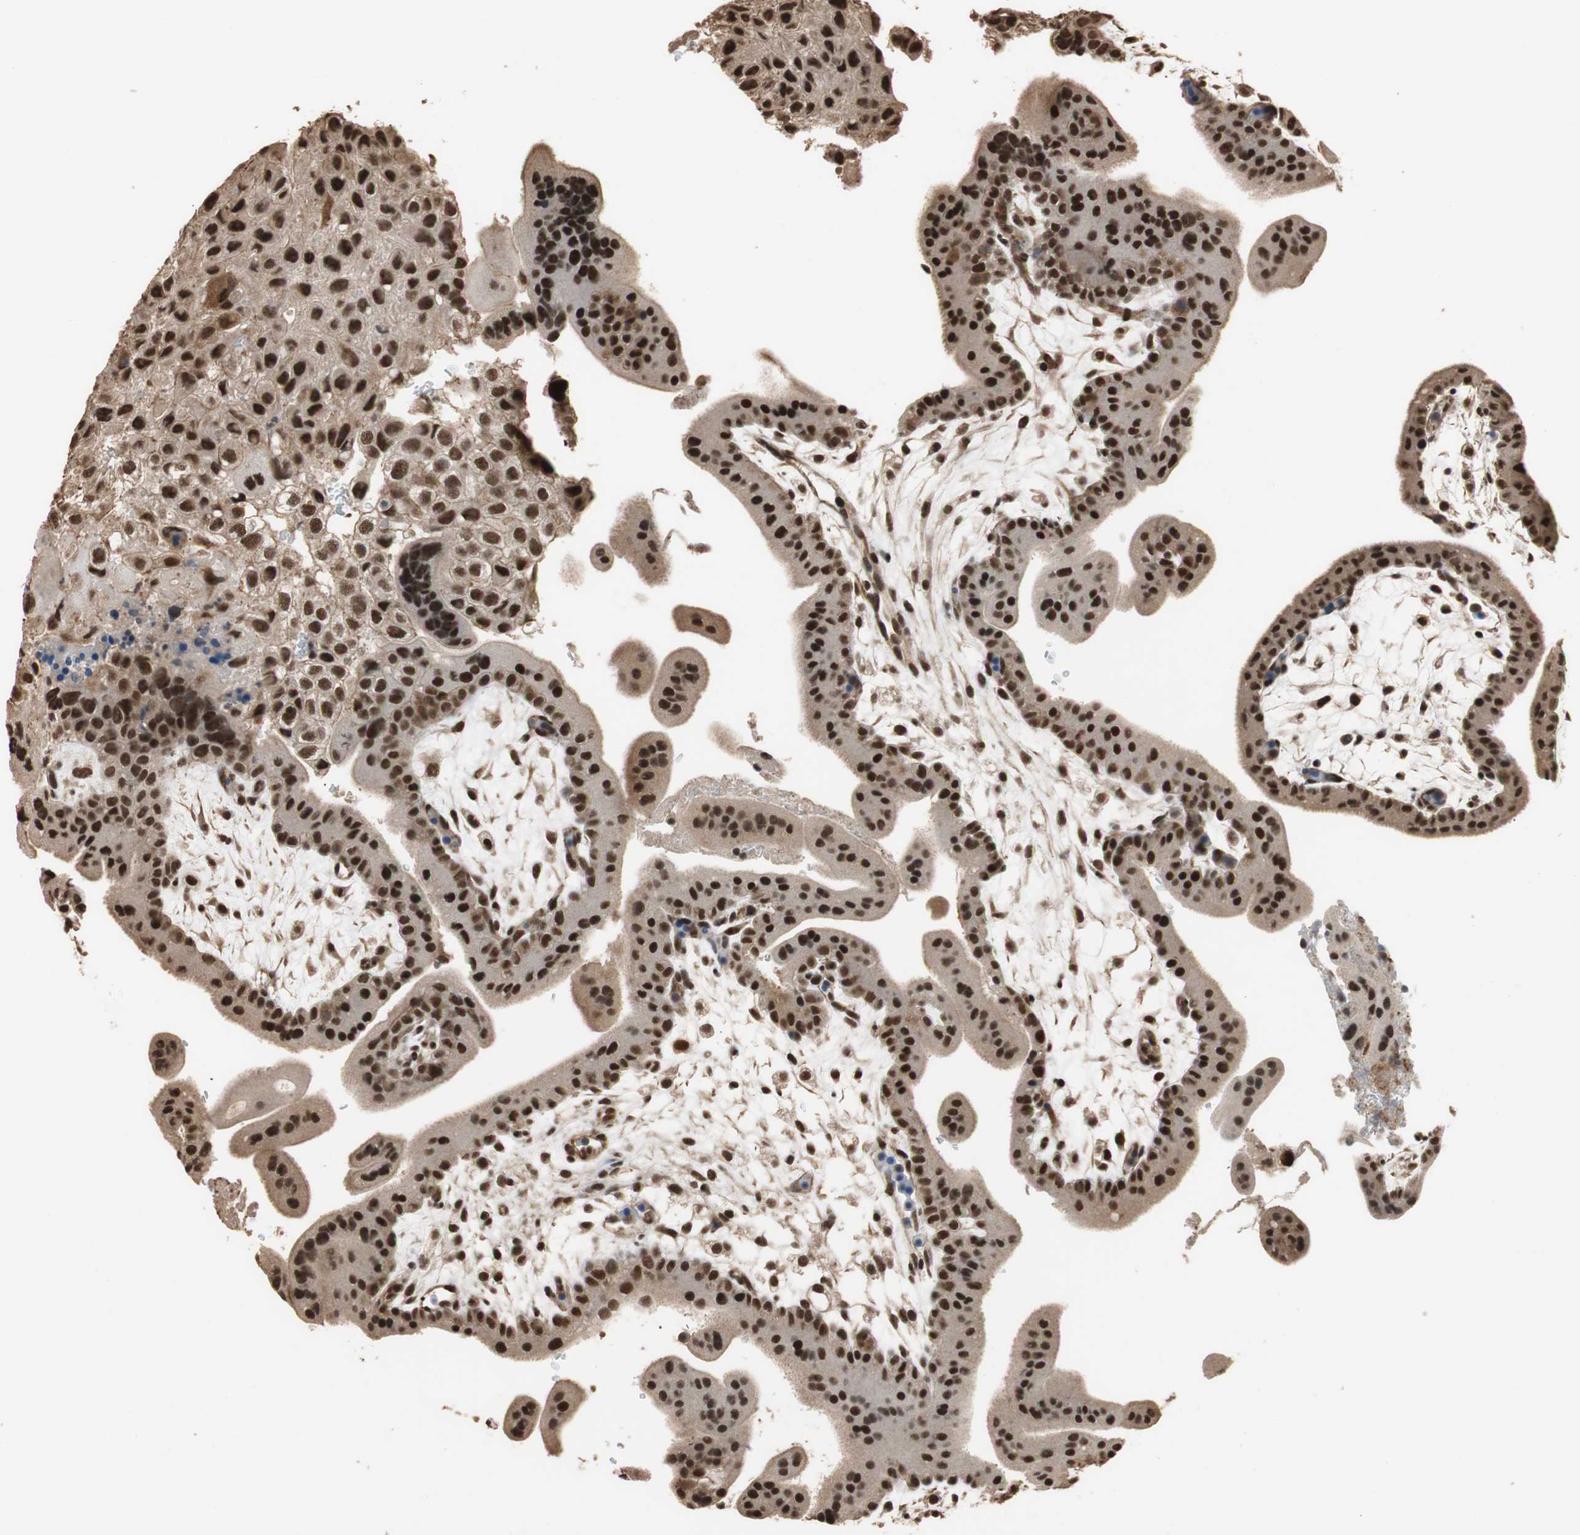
{"staining": {"intensity": "strong", "quantity": ">75%", "location": "nuclear"}, "tissue": "placenta", "cell_type": "Decidual cells", "image_type": "normal", "snomed": [{"axis": "morphology", "description": "Normal tissue, NOS"}, {"axis": "topography", "description": "Placenta"}], "caption": "IHC (DAB (3,3'-diaminobenzidine)) staining of normal placenta reveals strong nuclear protein positivity in about >75% of decidual cells.", "gene": "CDC5L", "patient": {"sex": "female", "age": 35}}